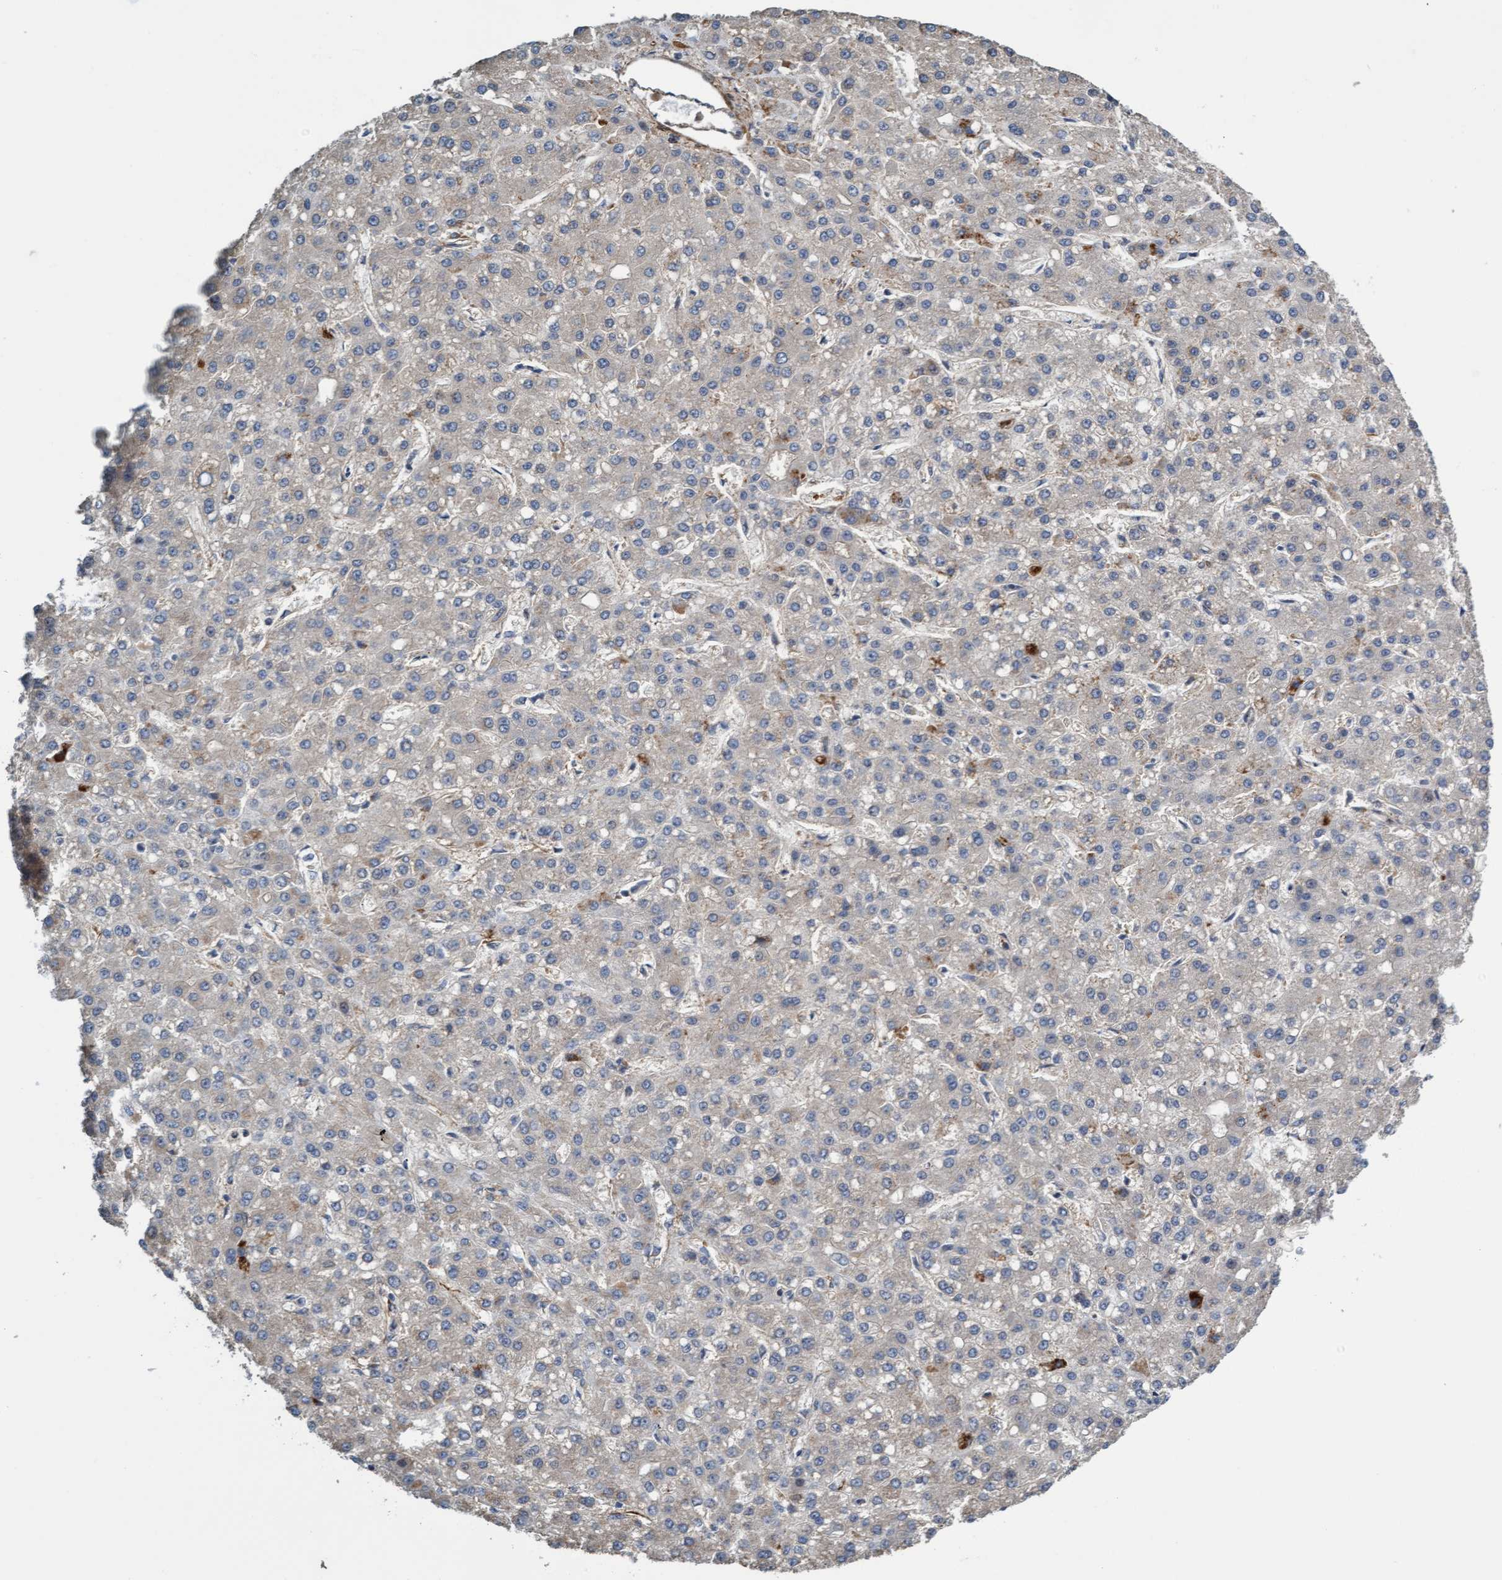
{"staining": {"intensity": "negative", "quantity": "none", "location": "none"}, "tissue": "liver cancer", "cell_type": "Tumor cells", "image_type": "cancer", "snomed": [{"axis": "morphology", "description": "Carcinoma, Hepatocellular, NOS"}, {"axis": "topography", "description": "Liver"}], "caption": "High power microscopy image of an IHC histopathology image of liver cancer (hepatocellular carcinoma), revealing no significant staining in tumor cells.", "gene": "FMNL3", "patient": {"sex": "male", "age": 67}}